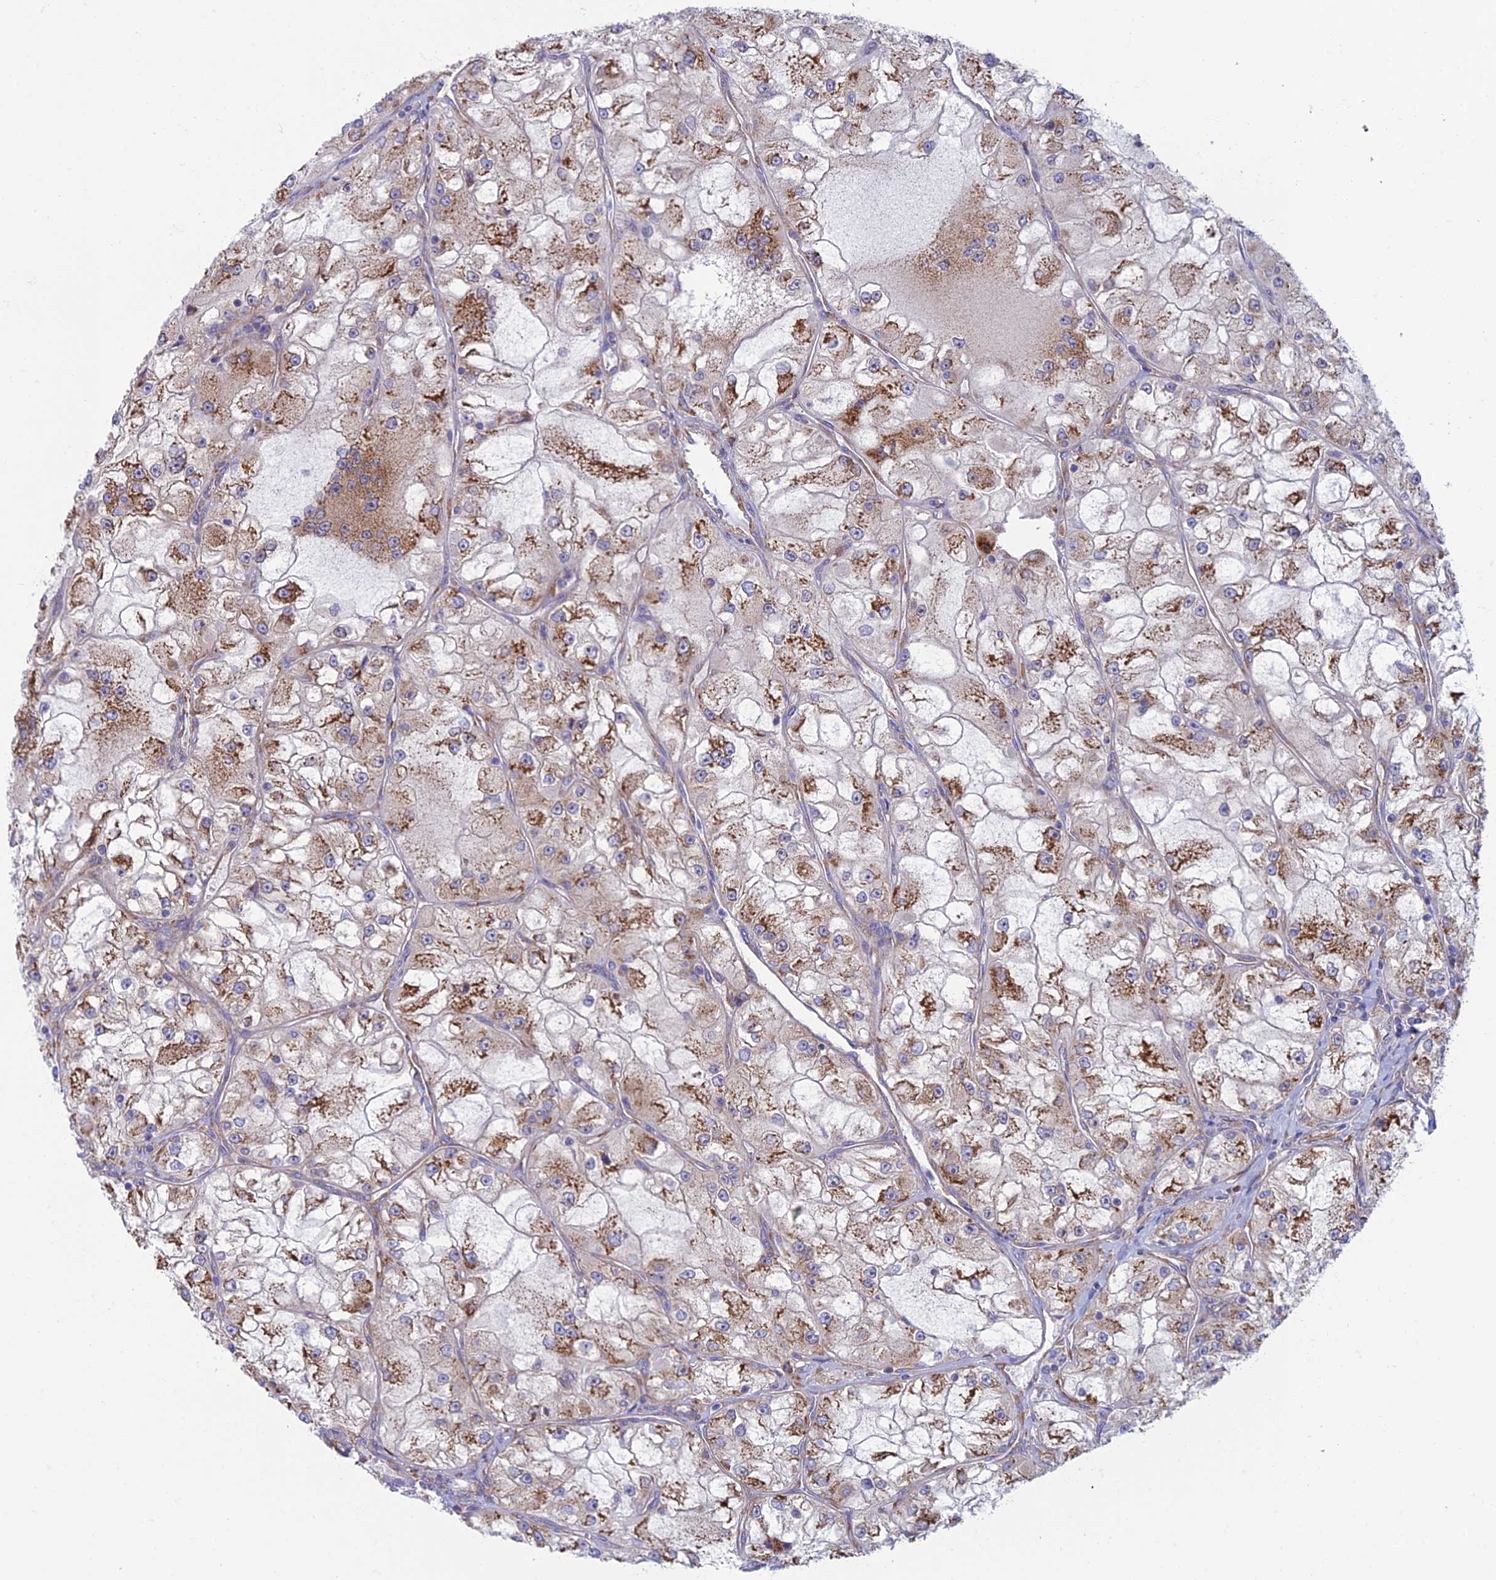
{"staining": {"intensity": "moderate", "quantity": ">75%", "location": "cytoplasmic/membranous"}, "tissue": "renal cancer", "cell_type": "Tumor cells", "image_type": "cancer", "snomed": [{"axis": "morphology", "description": "Adenocarcinoma, NOS"}, {"axis": "topography", "description": "Kidney"}], "caption": "An image of human renal cancer (adenocarcinoma) stained for a protein demonstrates moderate cytoplasmic/membranous brown staining in tumor cells.", "gene": "RPL17-C18orf32", "patient": {"sex": "female", "age": 72}}